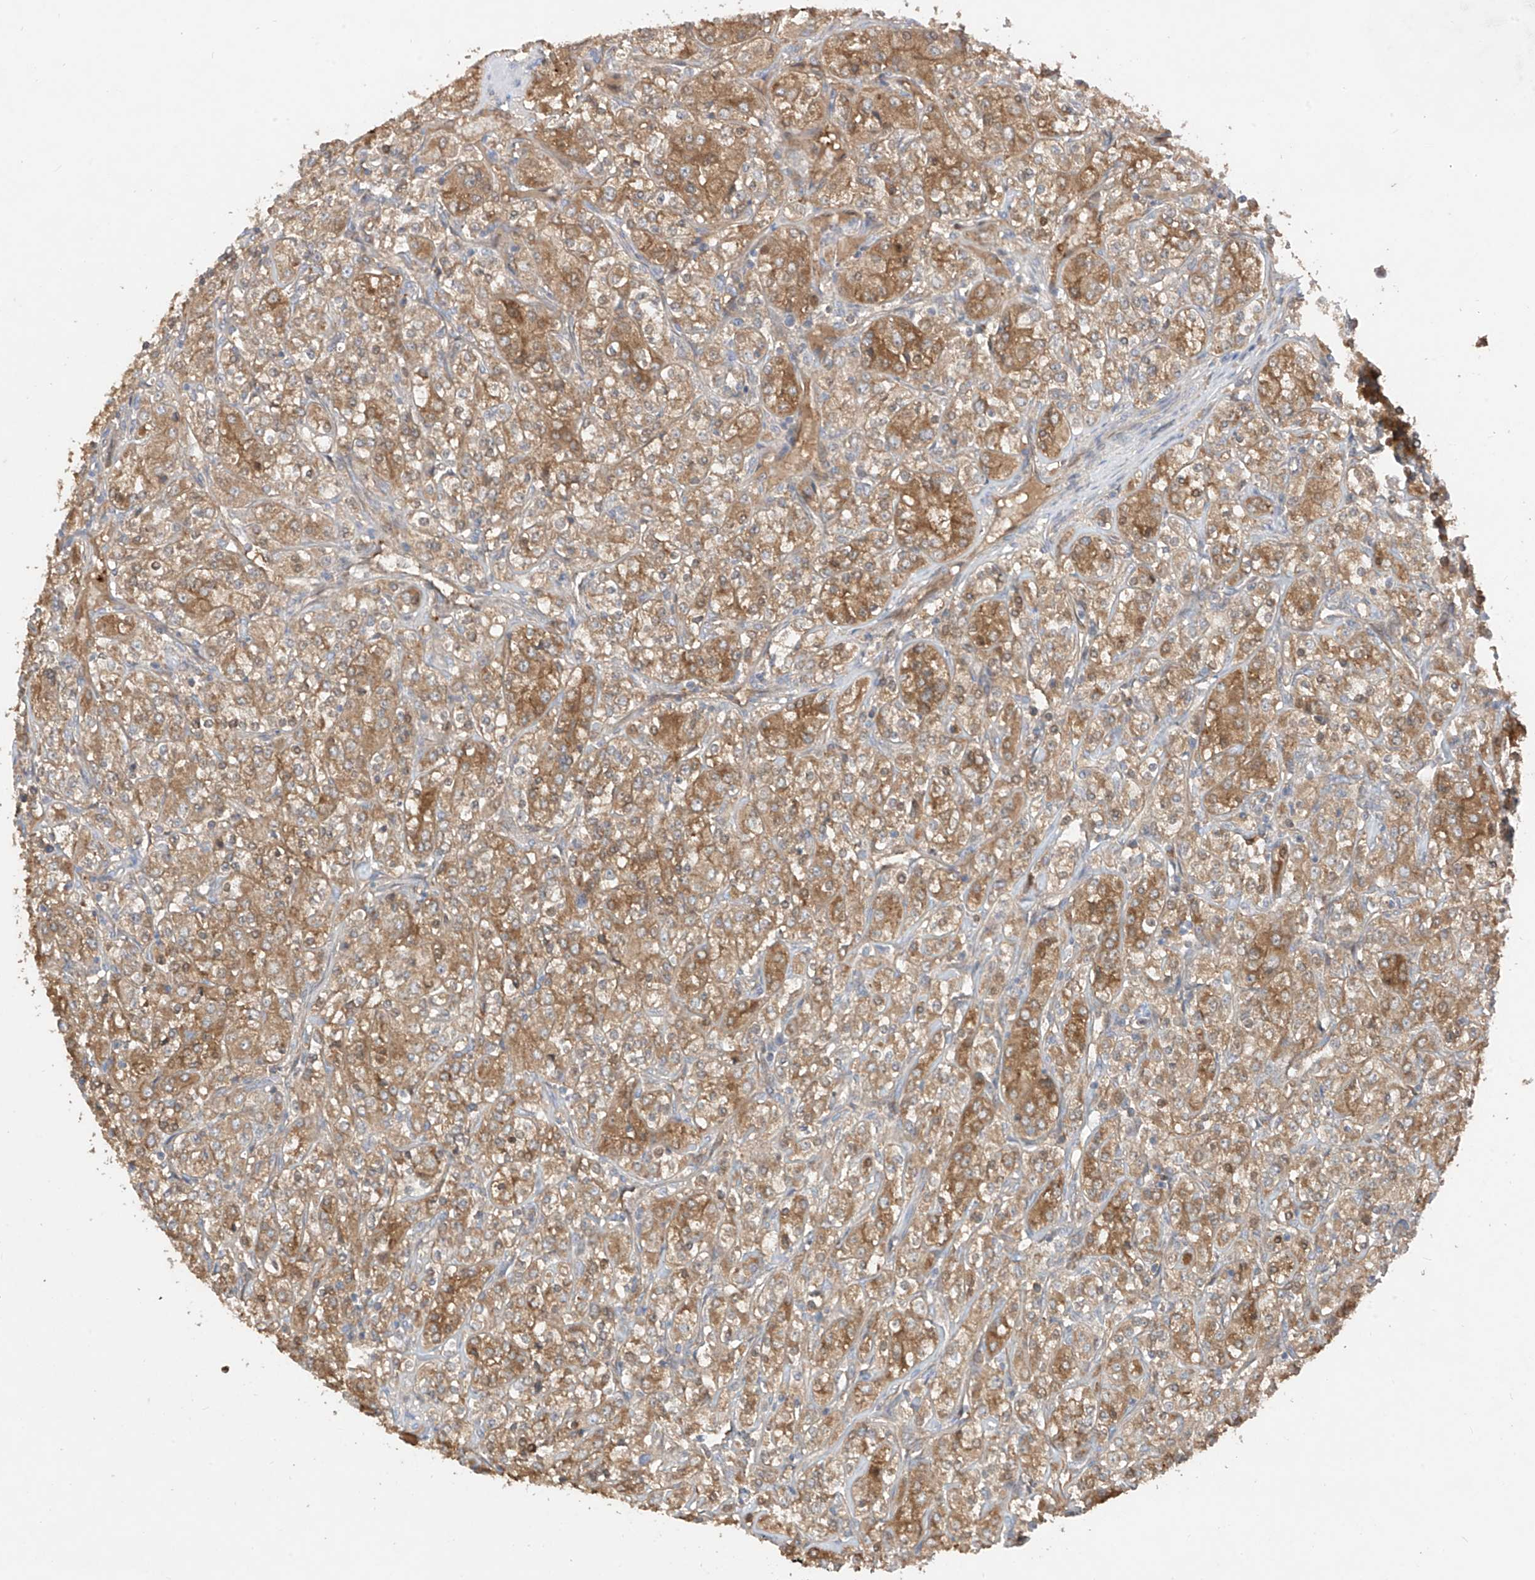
{"staining": {"intensity": "moderate", "quantity": ">75%", "location": "cytoplasmic/membranous"}, "tissue": "renal cancer", "cell_type": "Tumor cells", "image_type": "cancer", "snomed": [{"axis": "morphology", "description": "Adenocarcinoma, NOS"}, {"axis": "topography", "description": "Kidney"}], "caption": "Renal cancer stained for a protein (brown) shows moderate cytoplasmic/membranous positive expression in approximately >75% of tumor cells.", "gene": "CACNA2D4", "patient": {"sex": "male", "age": 77}}